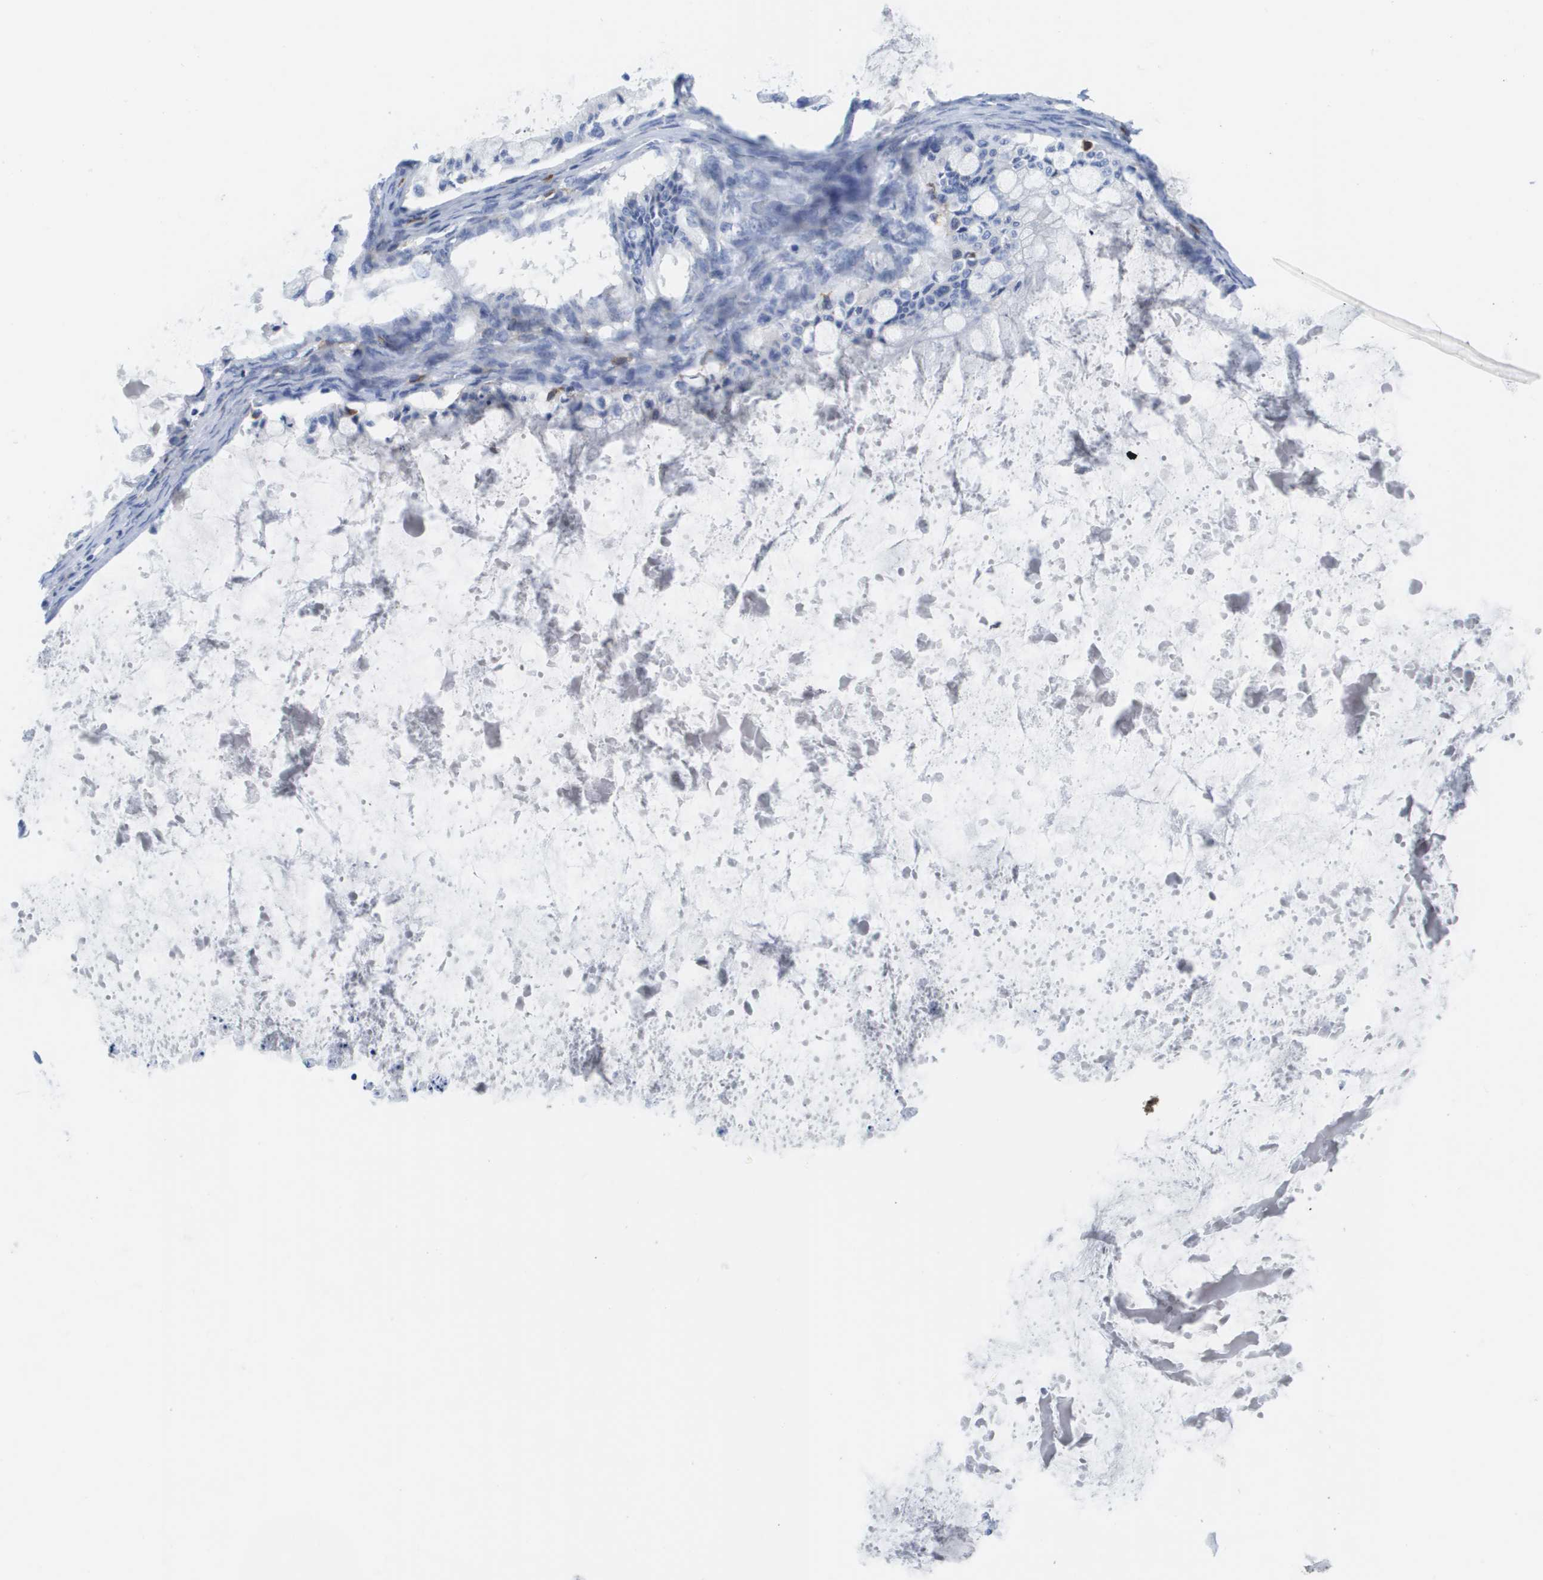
{"staining": {"intensity": "negative", "quantity": "none", "location": "none"}, "tissue": "ovarian cancer", "cell_type": "Tumor cells", "image_type": "cancer", "snomed": [{"axis": "morphology", "description": "Cystadenocarcinoma, mucinous, NOS"}, {"axis": "topography", "description": "Ovary"}], "caption": "High magnification brightfield microscopy of ovarian cancer stained with DAB (3,3'-diaminobenzidine) (brown) and counterstained with hematoxylin (blue): tumor cells show no significant staining.", "gene": "HMOX1", "patient": {"sex": "female", "age": 57}}